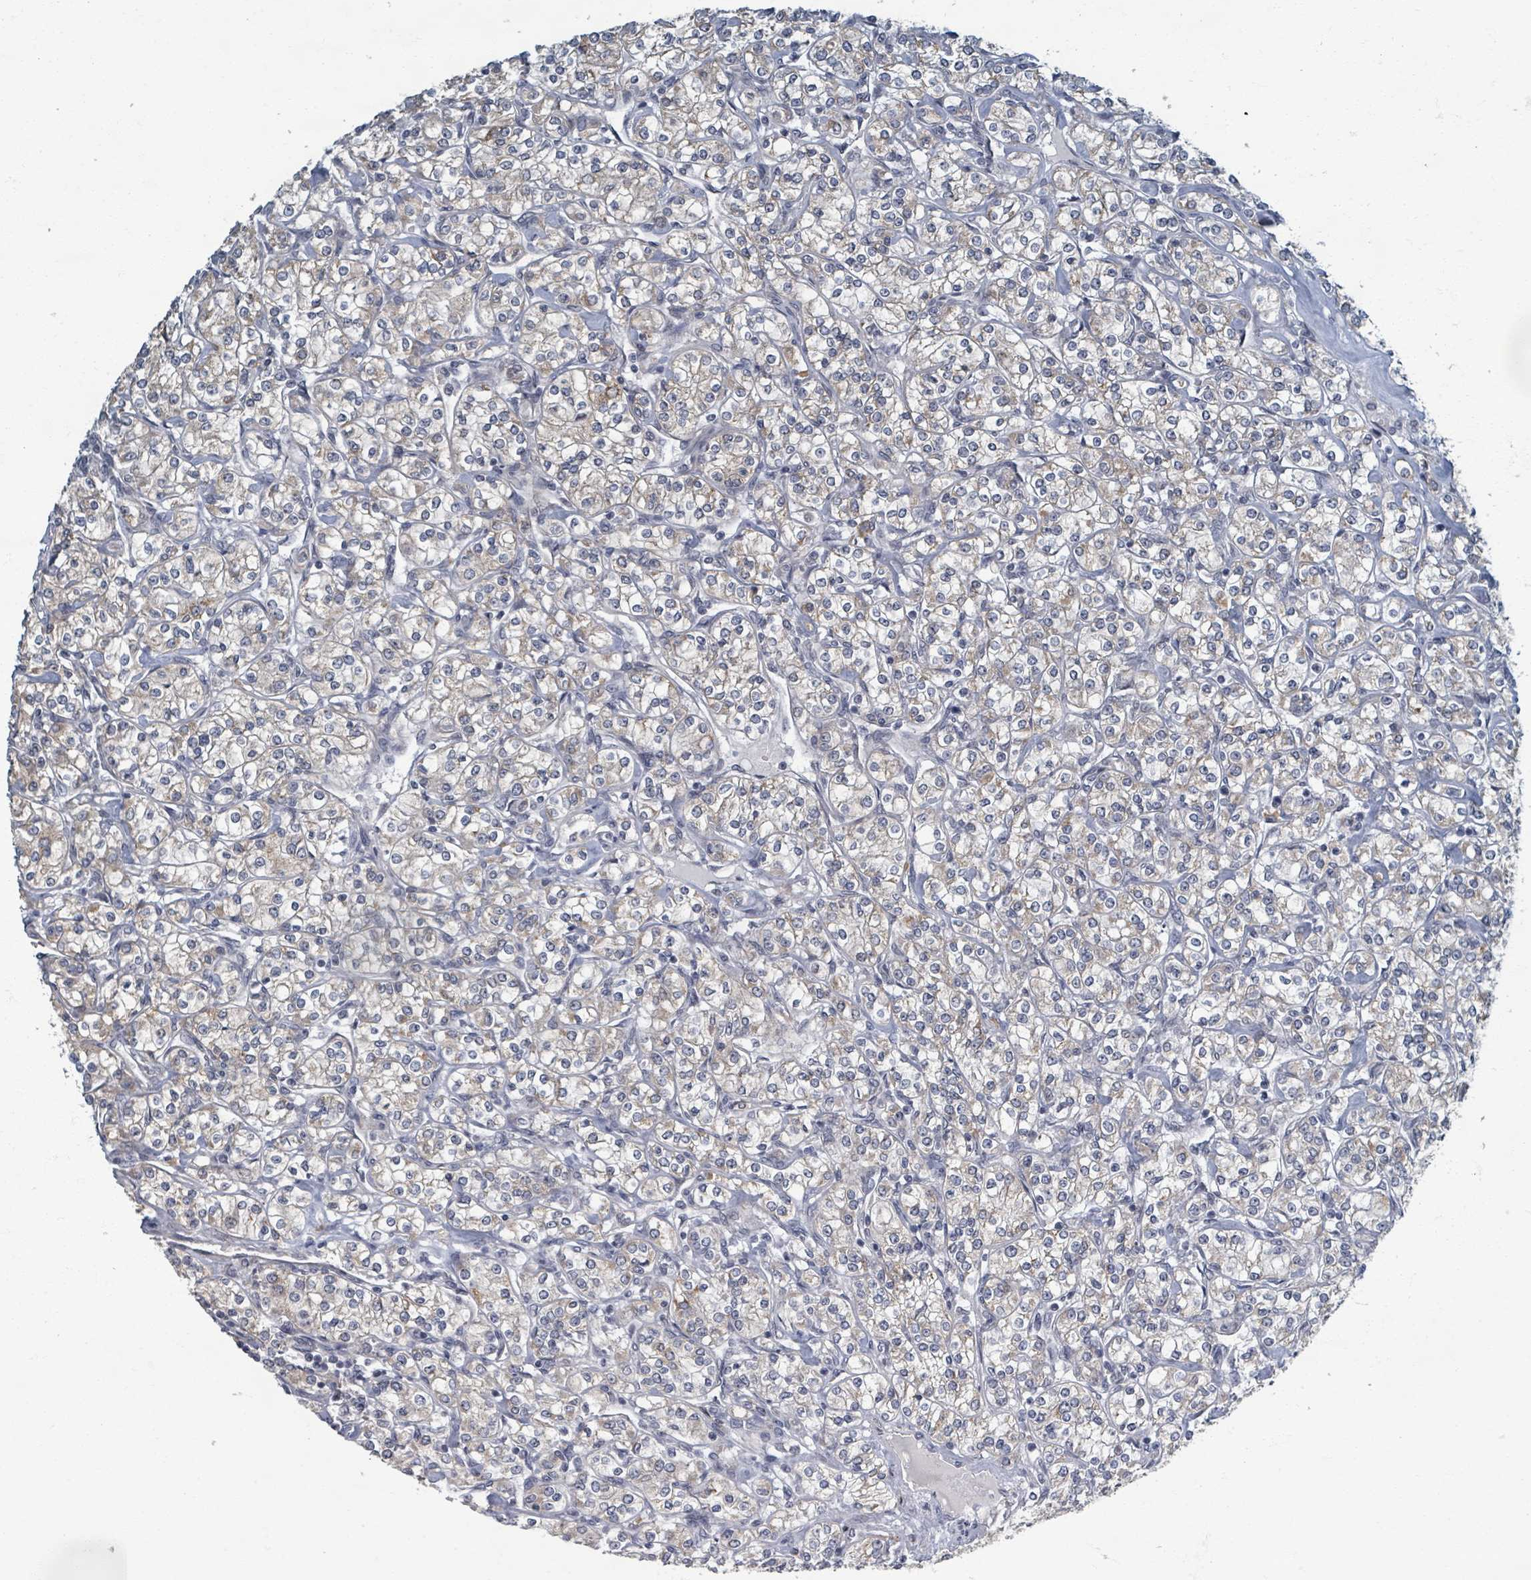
{"staining": {"intensity": "weak", "quantity": "<25%", "location": "cytoplasmic/membranous"}, "tissue": "renal cancer", "cell_type": "Tumor cells", "image_type": "cancer", "snomed": [{"axis": "morphology", "description": "Adenocarcinoma, NOS"}, {"axis": "topography", "description": "Kidney"}], "caption": "The photomicrograph demonstrates no significant positivity in tumor cells of renal cancer.", "gene": "INTS15", "patient": {"sex": "male", "age": 77}}